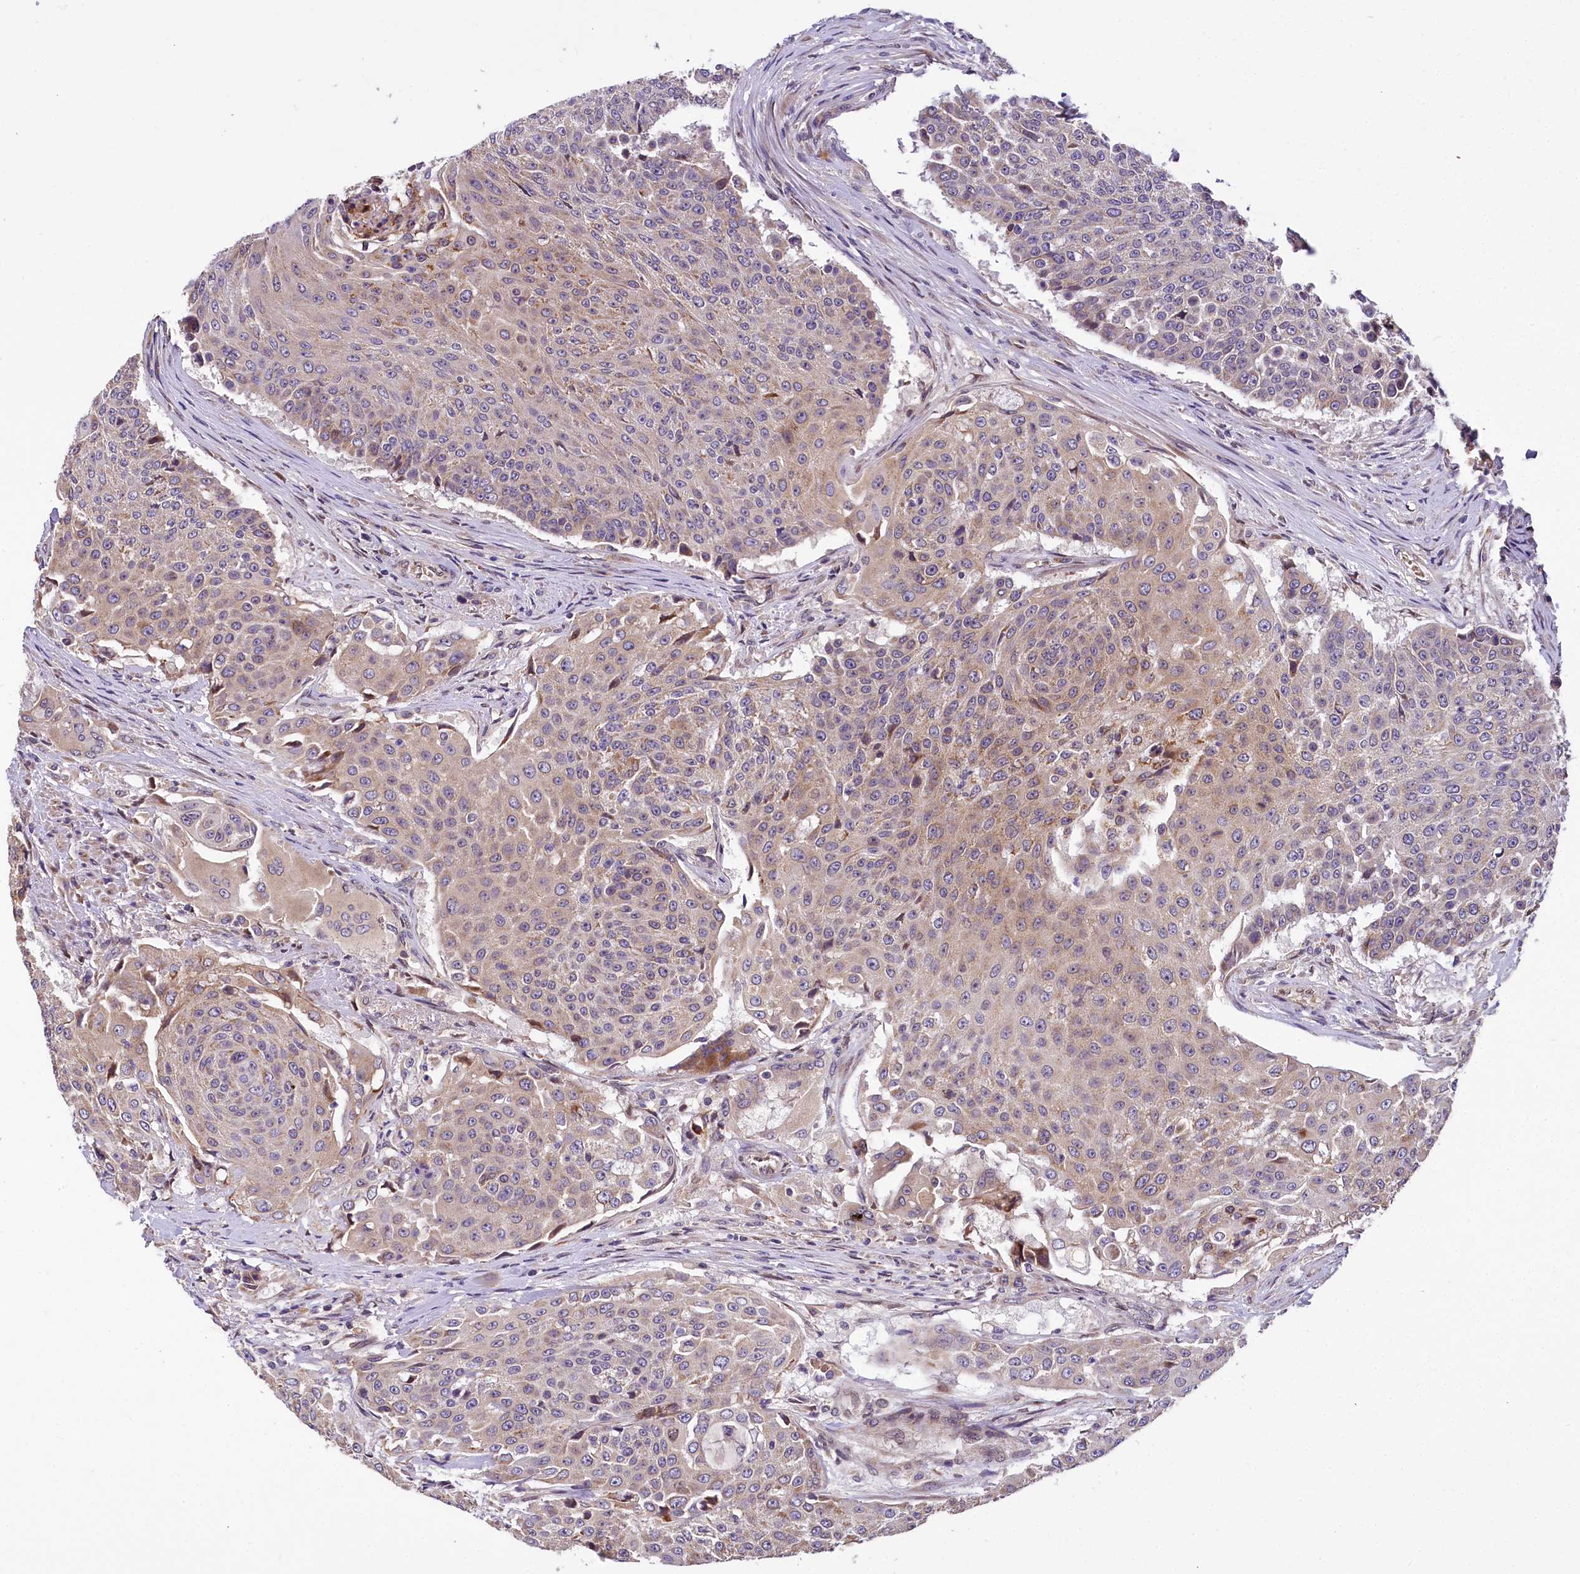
{"staining": {"intensity": "weak", "quantity": ">75%", "location": "cytoplasmic/membranous"}, "tissue": "urothelial cancer", "cell_type": "Tumor cells", "image_type": "cancer", "snomed": [{"axis": "morphology", "description": "Urothelial carcinoma, High grade"}, {"axis": "topography", "description": "Urinary bladder"}], "caption": "Protein staining of urothelial cancer tissue shows weak cytoplasmic/membranous expression in approximately >75% of tumor cells. The protein is stained brown, and the nuclei are stained in blue (DAB (3,3'-diaminobenzidine) IHC with brightfield microscopy, high magnification).", "gene": "SUPV3L1", "patient": {"sex": "female", "age": 63}}